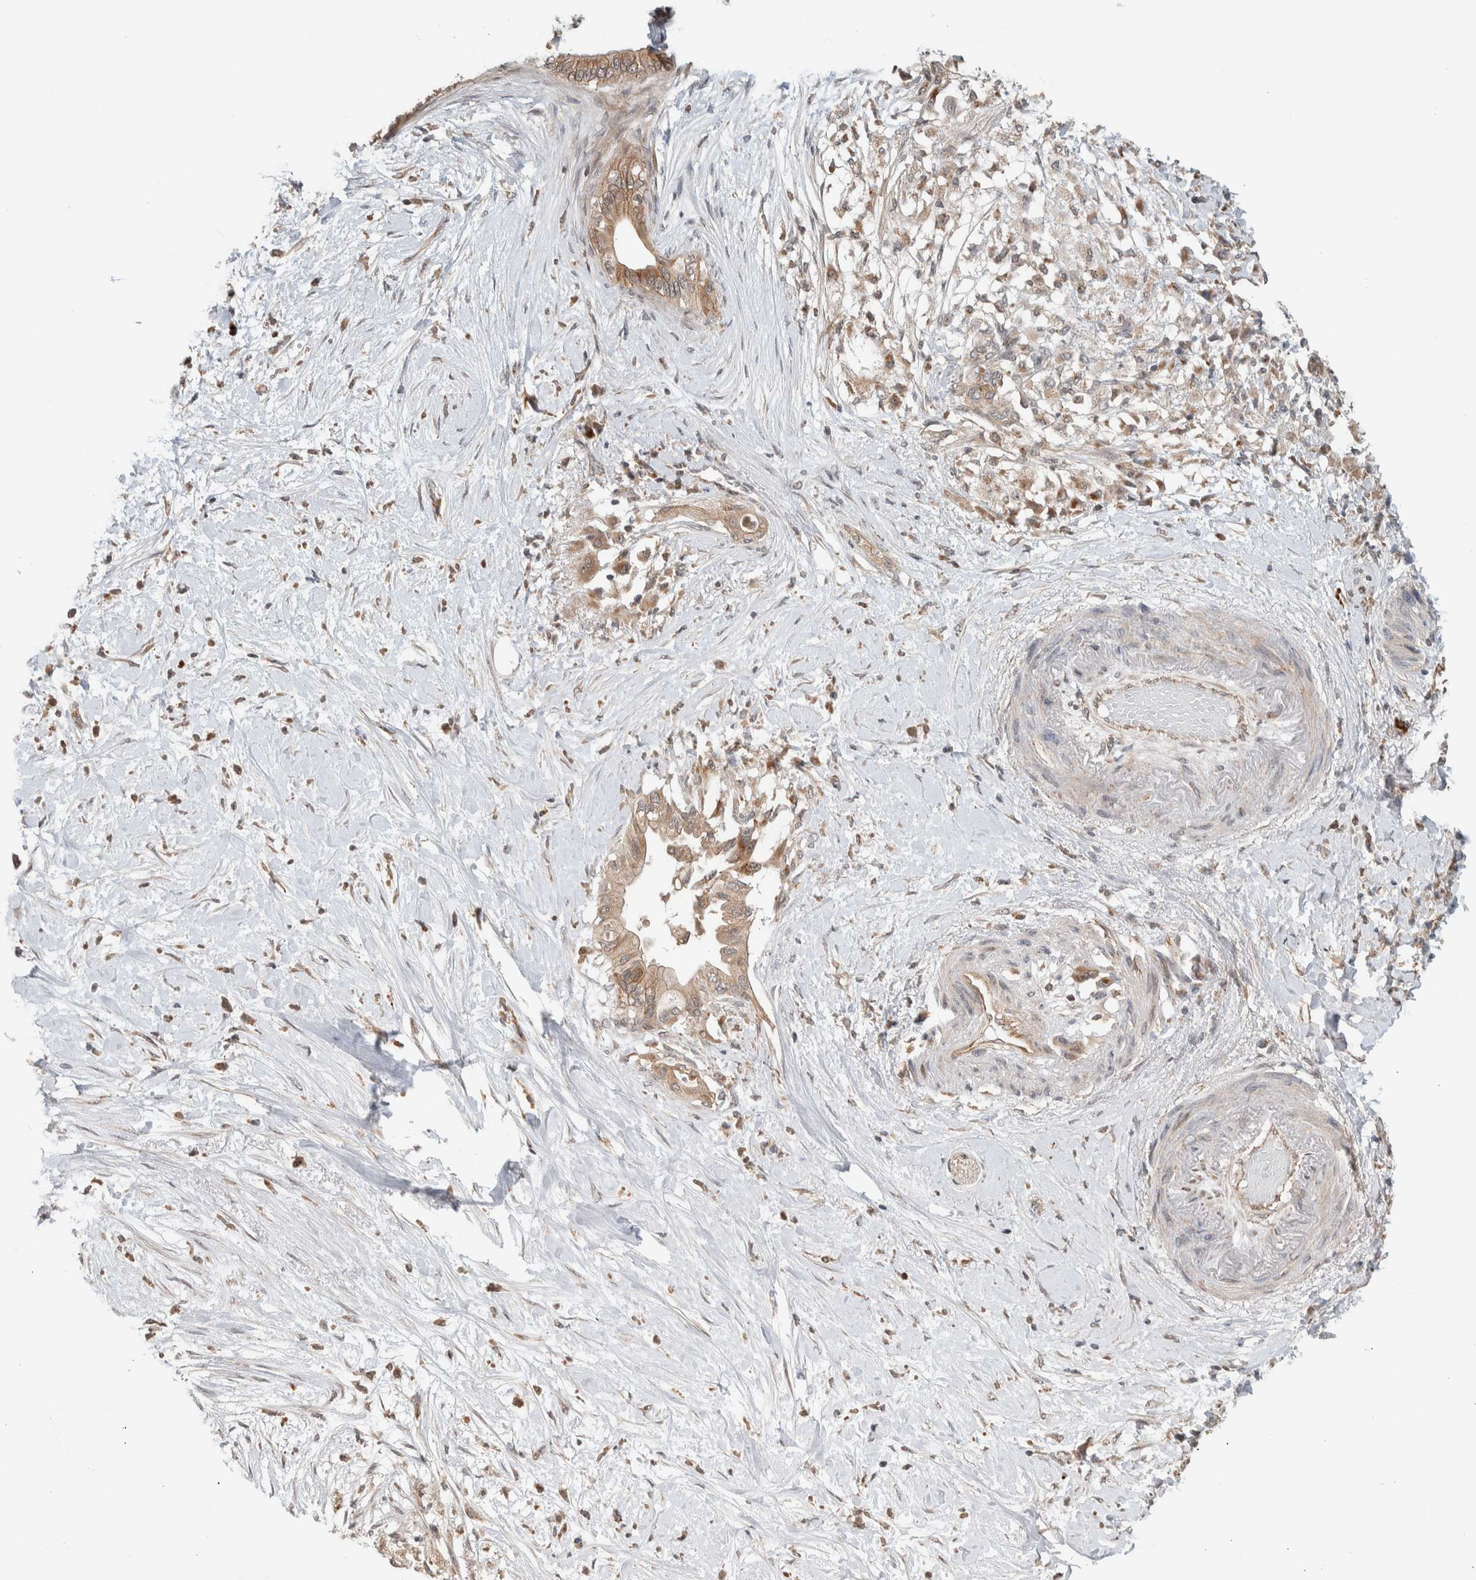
{"staining": {"intensity": "weak", "quantity": ">75%", "location": "cytoplasmic/membranous"}, "tissue": "pancreatic cancer", "cell_type": "Tumor cells", "image_type": "cancer", "snomed": [{"axis": "morphology", "description": "Normal tissue, NOS"}, {"axis": "morphology", "description": "Adenocarcinoma, NOS"}, {"axis": "topography", "description": "Pancreas"}, {"axis": "topography", "description": "Duodenum"}], "caption": "A micrograph showing weak cytoplasmic/membranous positivity in approximately >75% of tumor cells in pancreatic adenocarcinoma, as visualized by brown immunohistochemical staining.", "gene": "DEPTOR", "patient": {"sex": "female", "age": 60}}